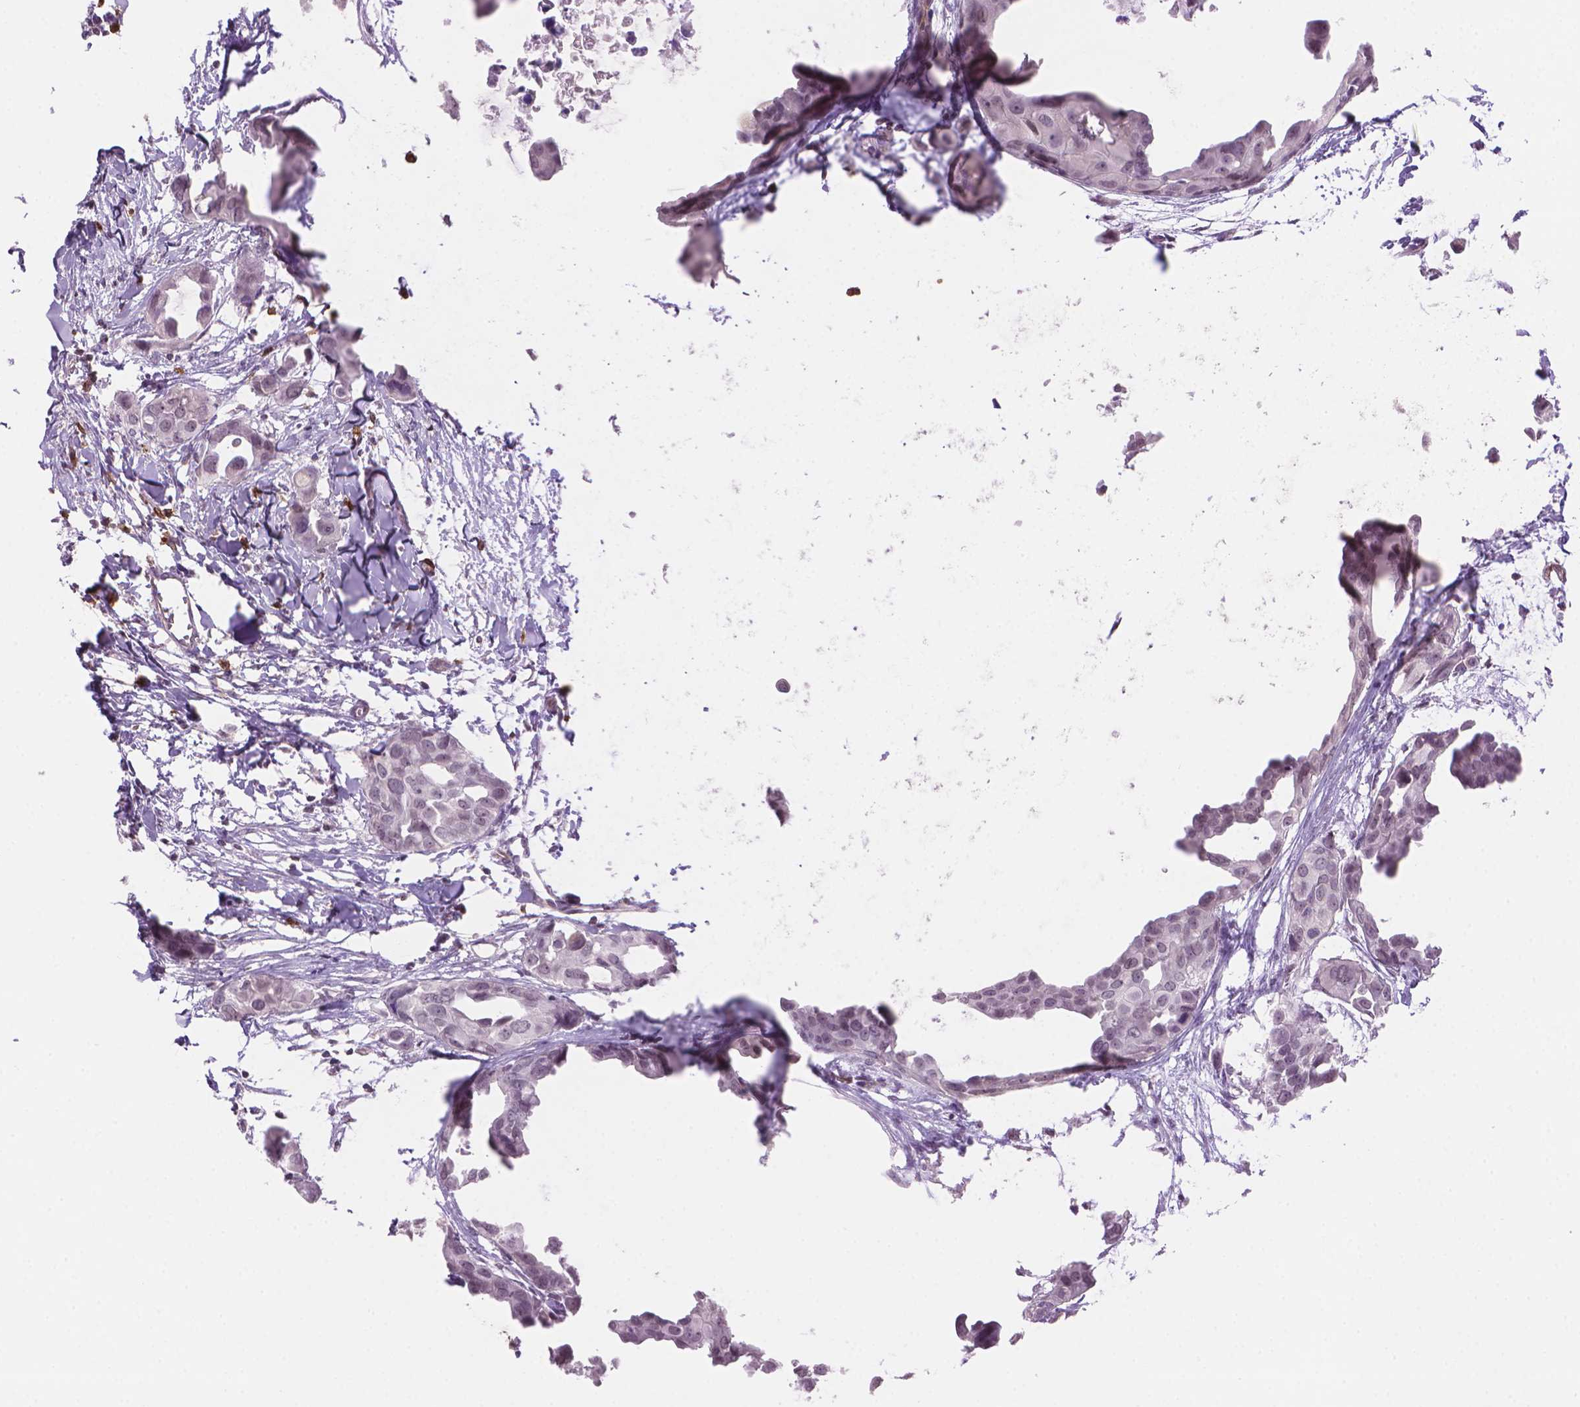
{"staining": {"intensity": "negative", "quantity": "none", "location": "none"}, "tissue": "breast cancer", "cell_type": "Tumor cells", "image_type": "cancer", "snomed": [{"axis": "morphology", "description": "Duct carcinoma"}, {"axis": "topography", "description": "Breast"}], "caption": "This is an immunohistochemistry (IHC) micrograph of human breast cancer (infiltrating ductal carcinoma). There is no expression in tumor cells.", "gene": "TMEM184A", "patient": {"sex": "female", "age": 38}}